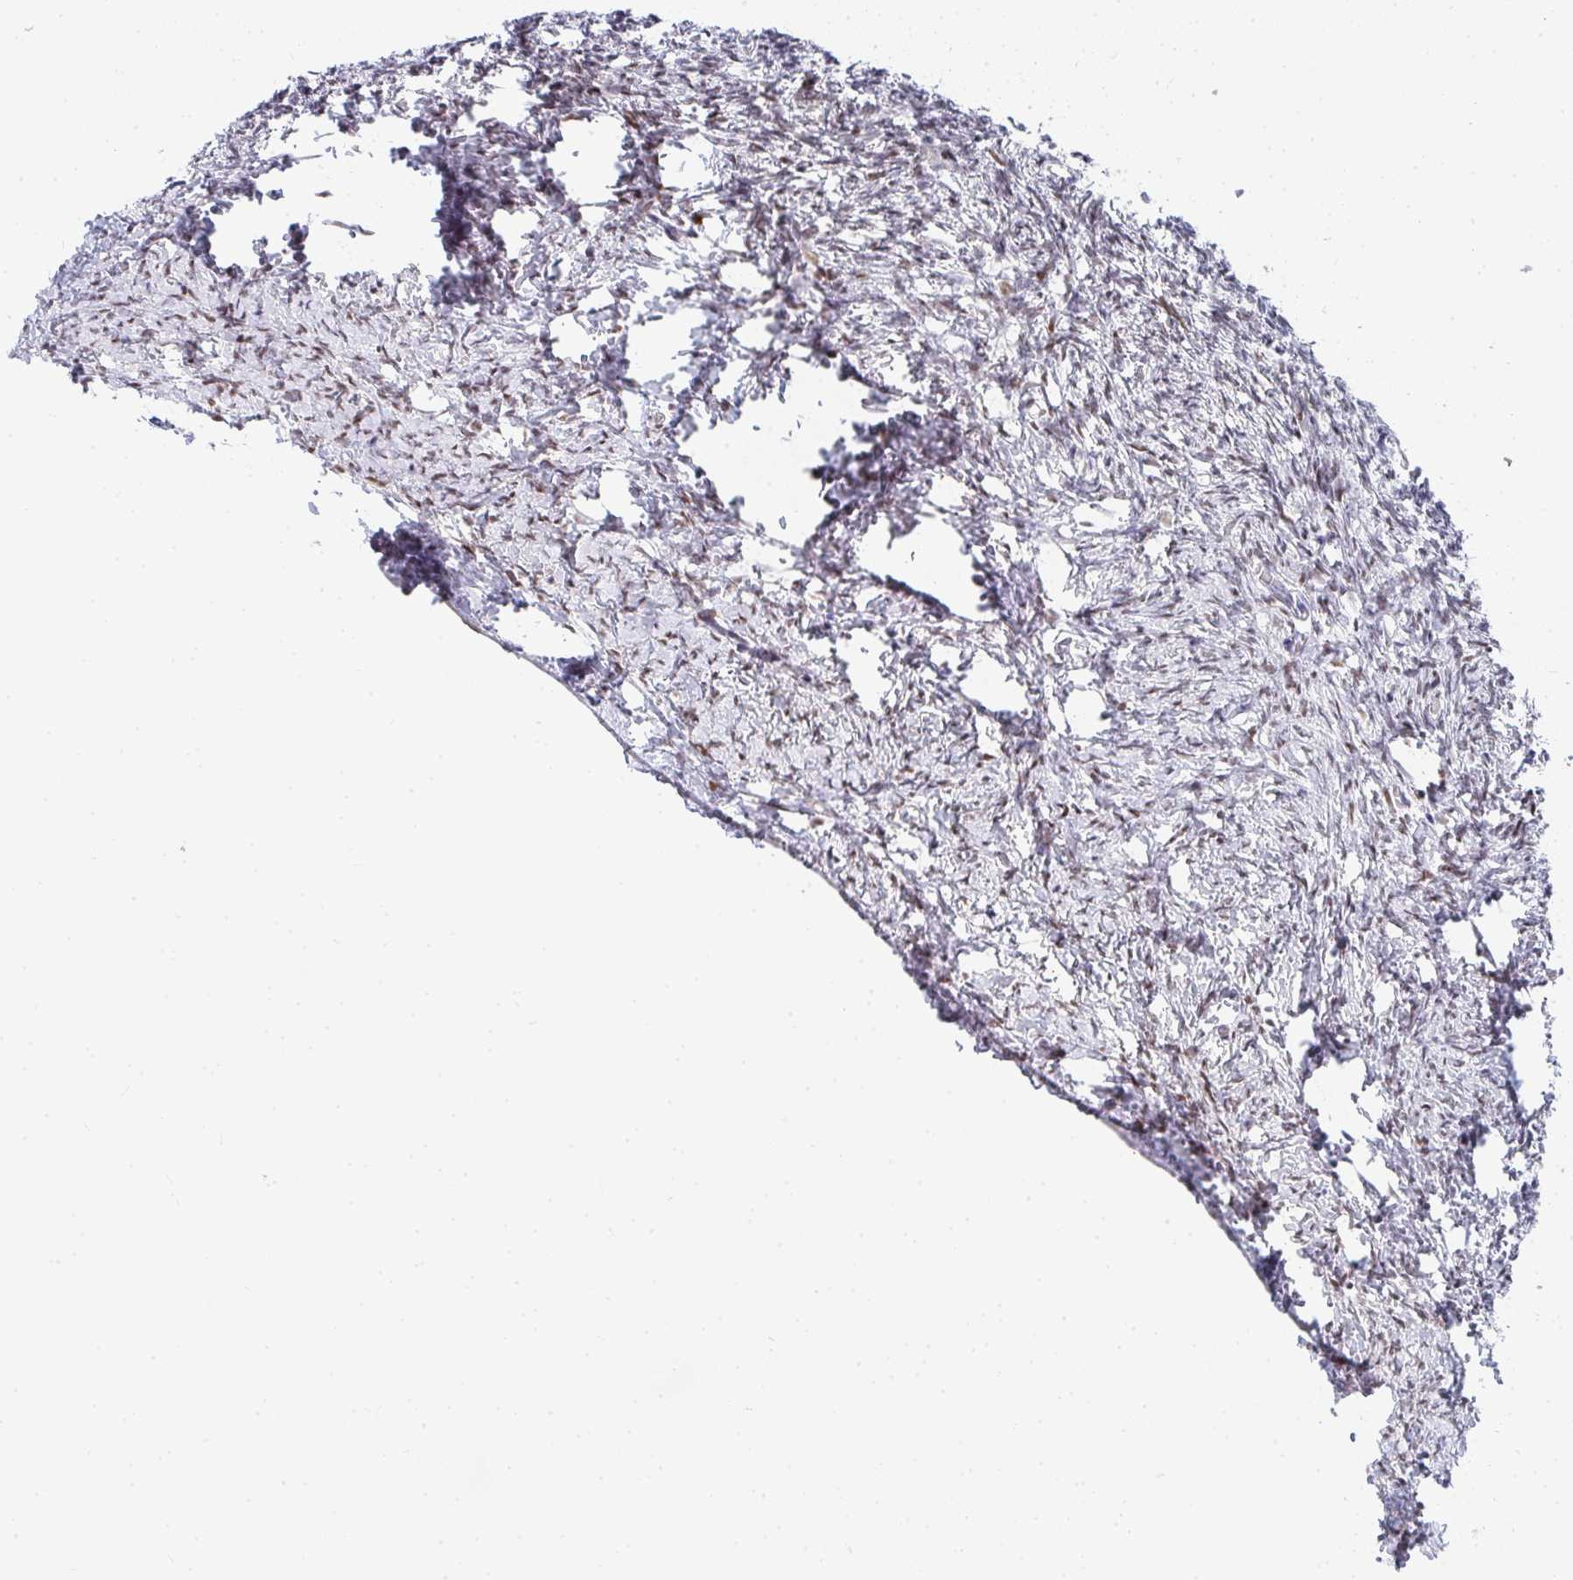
{"staining": {"intensity": "moderate", "quantity": "25%-75%", "location": "cytoplasmic/membranous,nuclear"}, "tissue": "ovary", "cell_type": "Follicle cells", "image_type": "normal", "snomed": [{"axis": "morphology", "description": "Normal tissue, NOS"}, {"axis": "topography", "description": "Ovary"}], "caption": "Immunohistochemical staining of normal ovary displays medium levels of moderate cytoplasmic/membranous,nuclear positivity in approximately 25%-75% of follicle cells.", "gene": "ZIC3", "patient": {"sex": "female", "age": 39}}